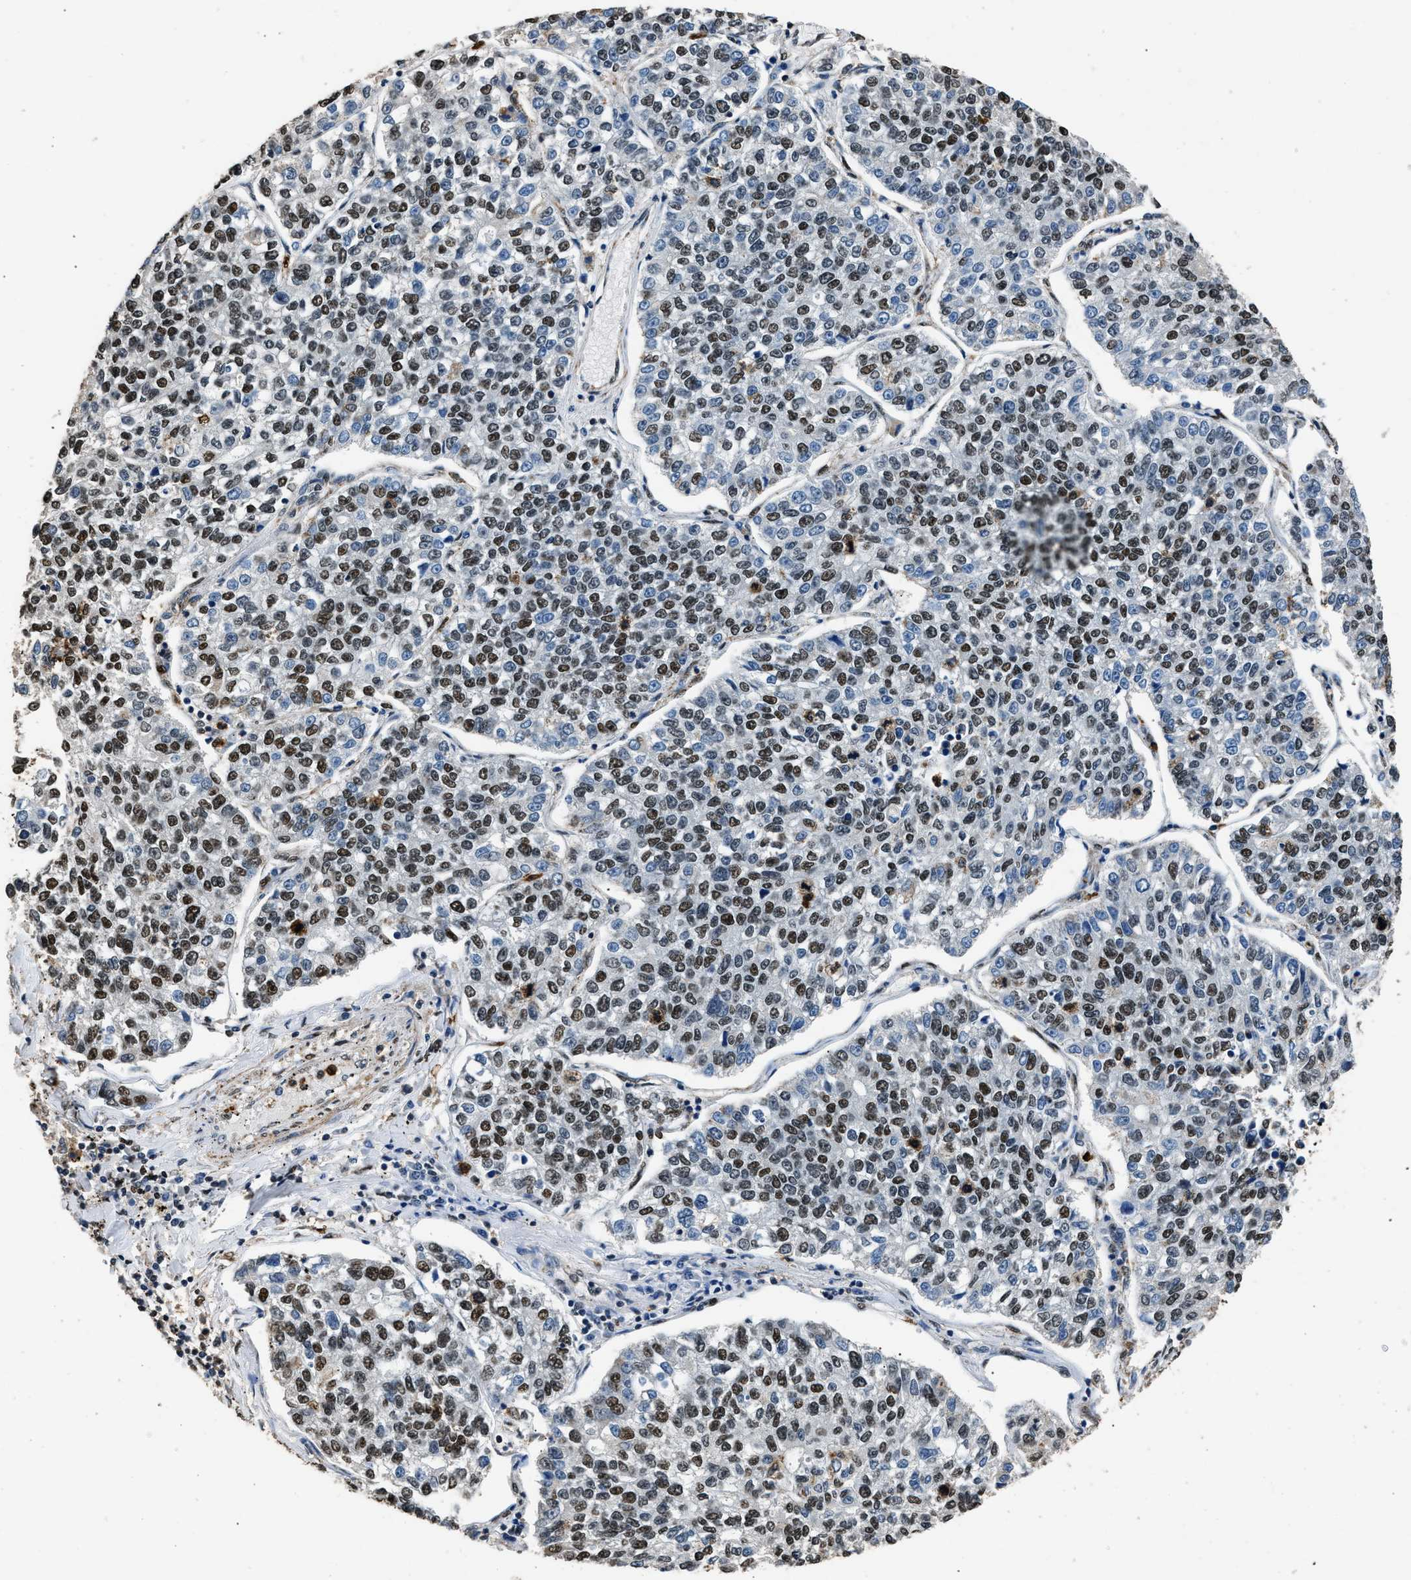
{"staining": {"intensity": "moderate", "quantity": ">75%", "location": "nuclear"}, "tissue": "lung cancer", "cell_type": "Tumor cells", "image_type": "cancer", "snomed": [{"axis": "morphology", "description": "Adenocarcinoma, NOS"}, {"axis": "topography", "description": "Lung"}], "caption": "This is an image of IHC staining of lung cancer, which shows moderate staining in the nuclear of tumor cells.", "gene": "SAFB", "patient": {"sex": "male", "age": 49}}